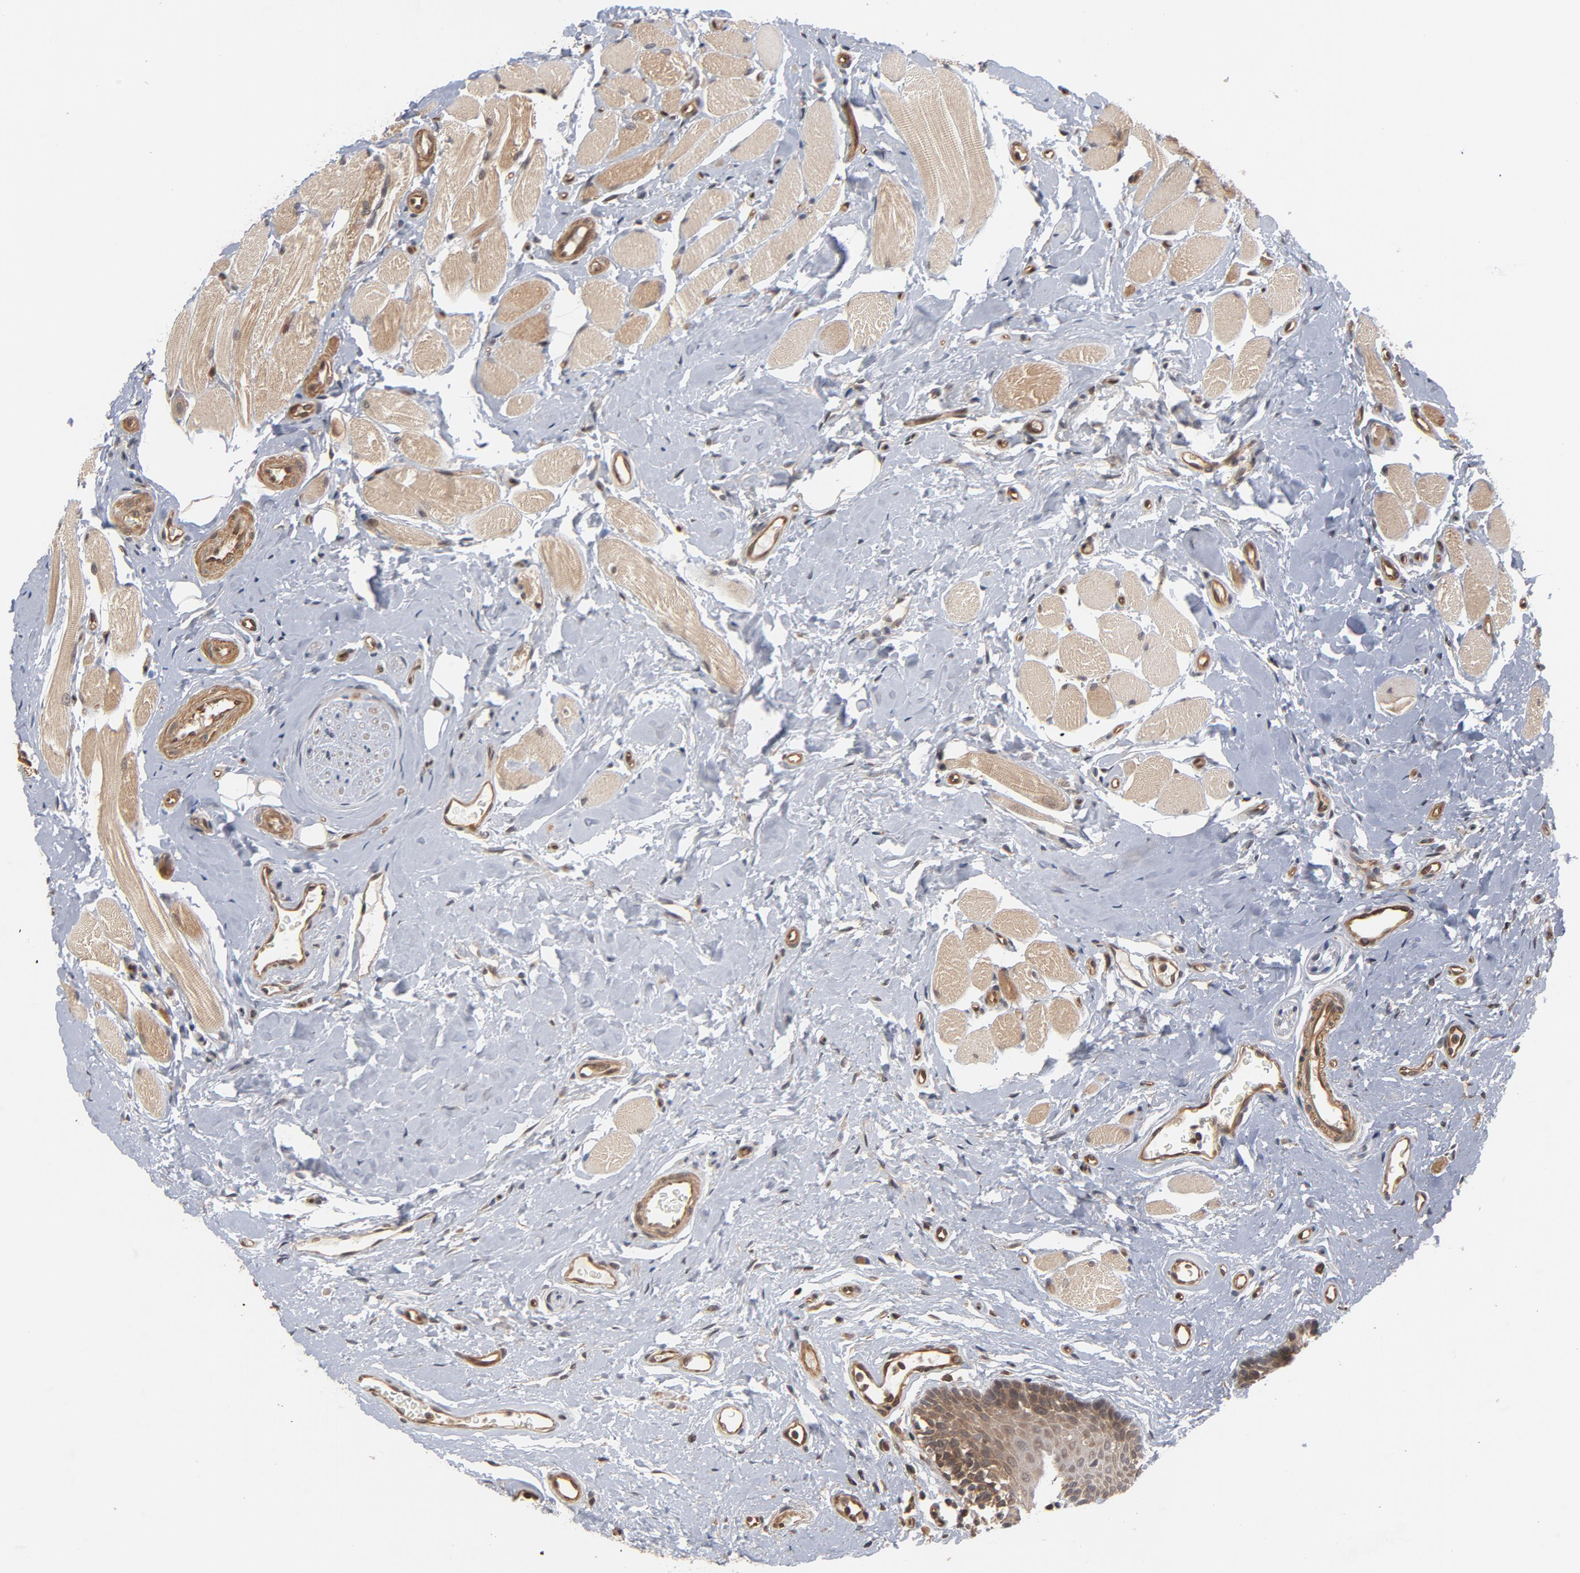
{"staining": {"intensity": "moderate", "quantity": "25%-75%", "location": "cytoplasmic/membranous"}, "tissue": "oral mucosa", "cell_type": "Squamous epithelial cells", "image_type": "normal", "snomed": [{"axis": "morphology", "description": "Normal tissue, NOS"}, {"axis": "topography", "description": "Oral tissue"}], "caption": "Unremarkable oral mucosa displays moderate cytoplasmic/membranous positivity in about 25%-75% of squamous epithelial cells.", "gene": "CDC37", "patient": {"sex": "male", "age": 62}}